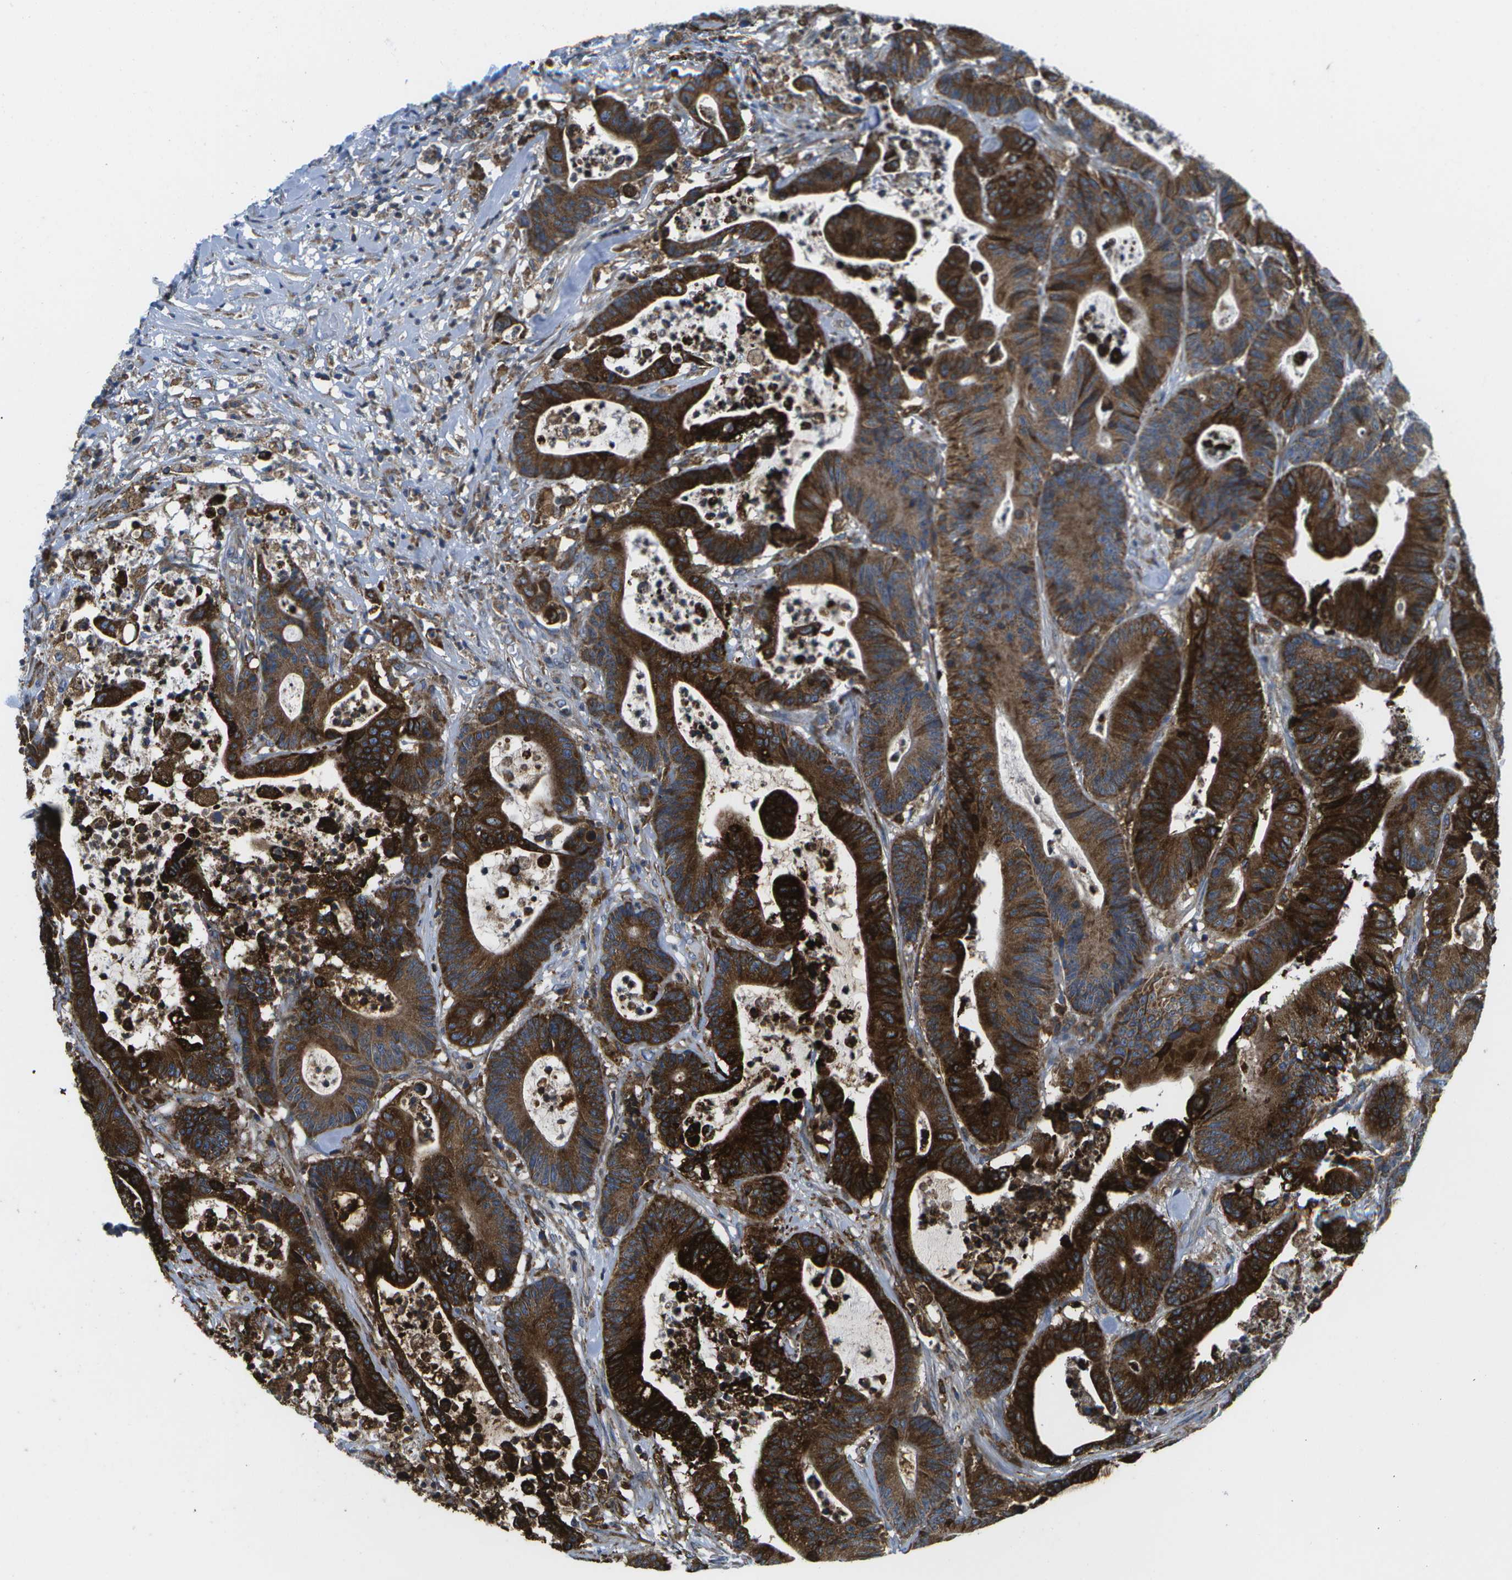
{"staining": {"intensity": "strong", "quantity": ">75%", "location": "cytoplasmic/membranous"}, "tissue": "colorectal cancer", "cell_type": "Tumor cells", "image_type": "cancer", "snomed": [{"axis": "morphology", "description": "Adenocarcinoma, NOS"}, {"axis": "topography", "description": "Colon"}], "caption": "Colorectal adenocarcinoma tissue reveals strong cytoplasmic/membranous expression in approximately >75% of tumor cells, visualized by immunohistochemistry. (DAB (3,3'-diaminobenzidine) IHC with brightfield microscopy, high magnification).", "gene": "GDF5", "patient": {"sex": "female", "age": 84}}